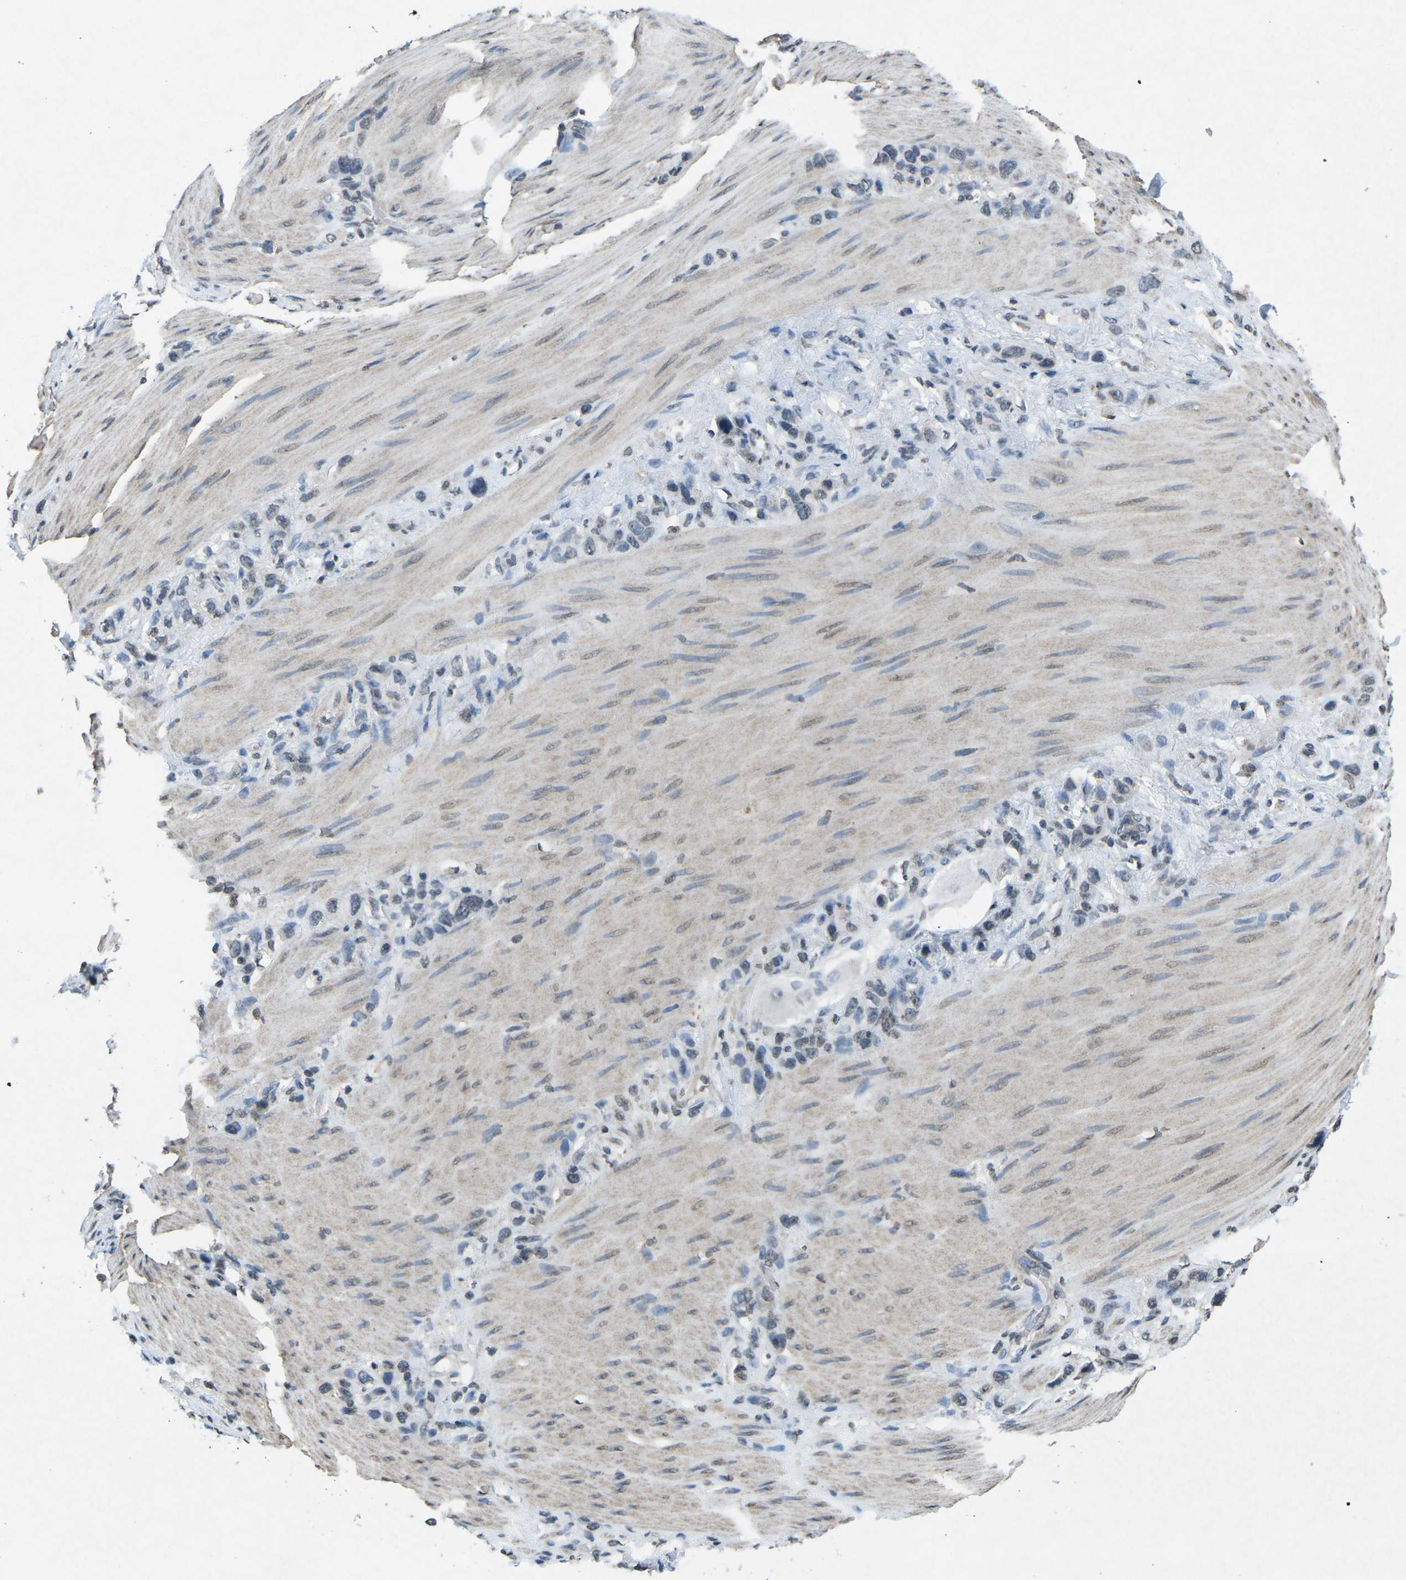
{"staining": {"intensity": "negative", "quantity": "none", "location": "none"}, "tissue": "stomach cancer", "cell_type": "Tumor cells", "image_type": "cancer", "snomed": [{"axis": "morphology", "description": "Adenocarcinoma, NOS"}, {"axis": "morphology", "description": "Adenocarcinoma, High grade"}, {"axis": "topography", "description": "Stomach, upper"}, {"axis": "topography", "description": "Stomach, lower"}], "caption": "Immunohistochemistry micrograph of neoplastic tissue: human stomach adenocarcinoma stained with DAB shows no significant protein staining in tumor cells.", "gene": "TFR2", "patient": {"sex": "female", "age": 65}}